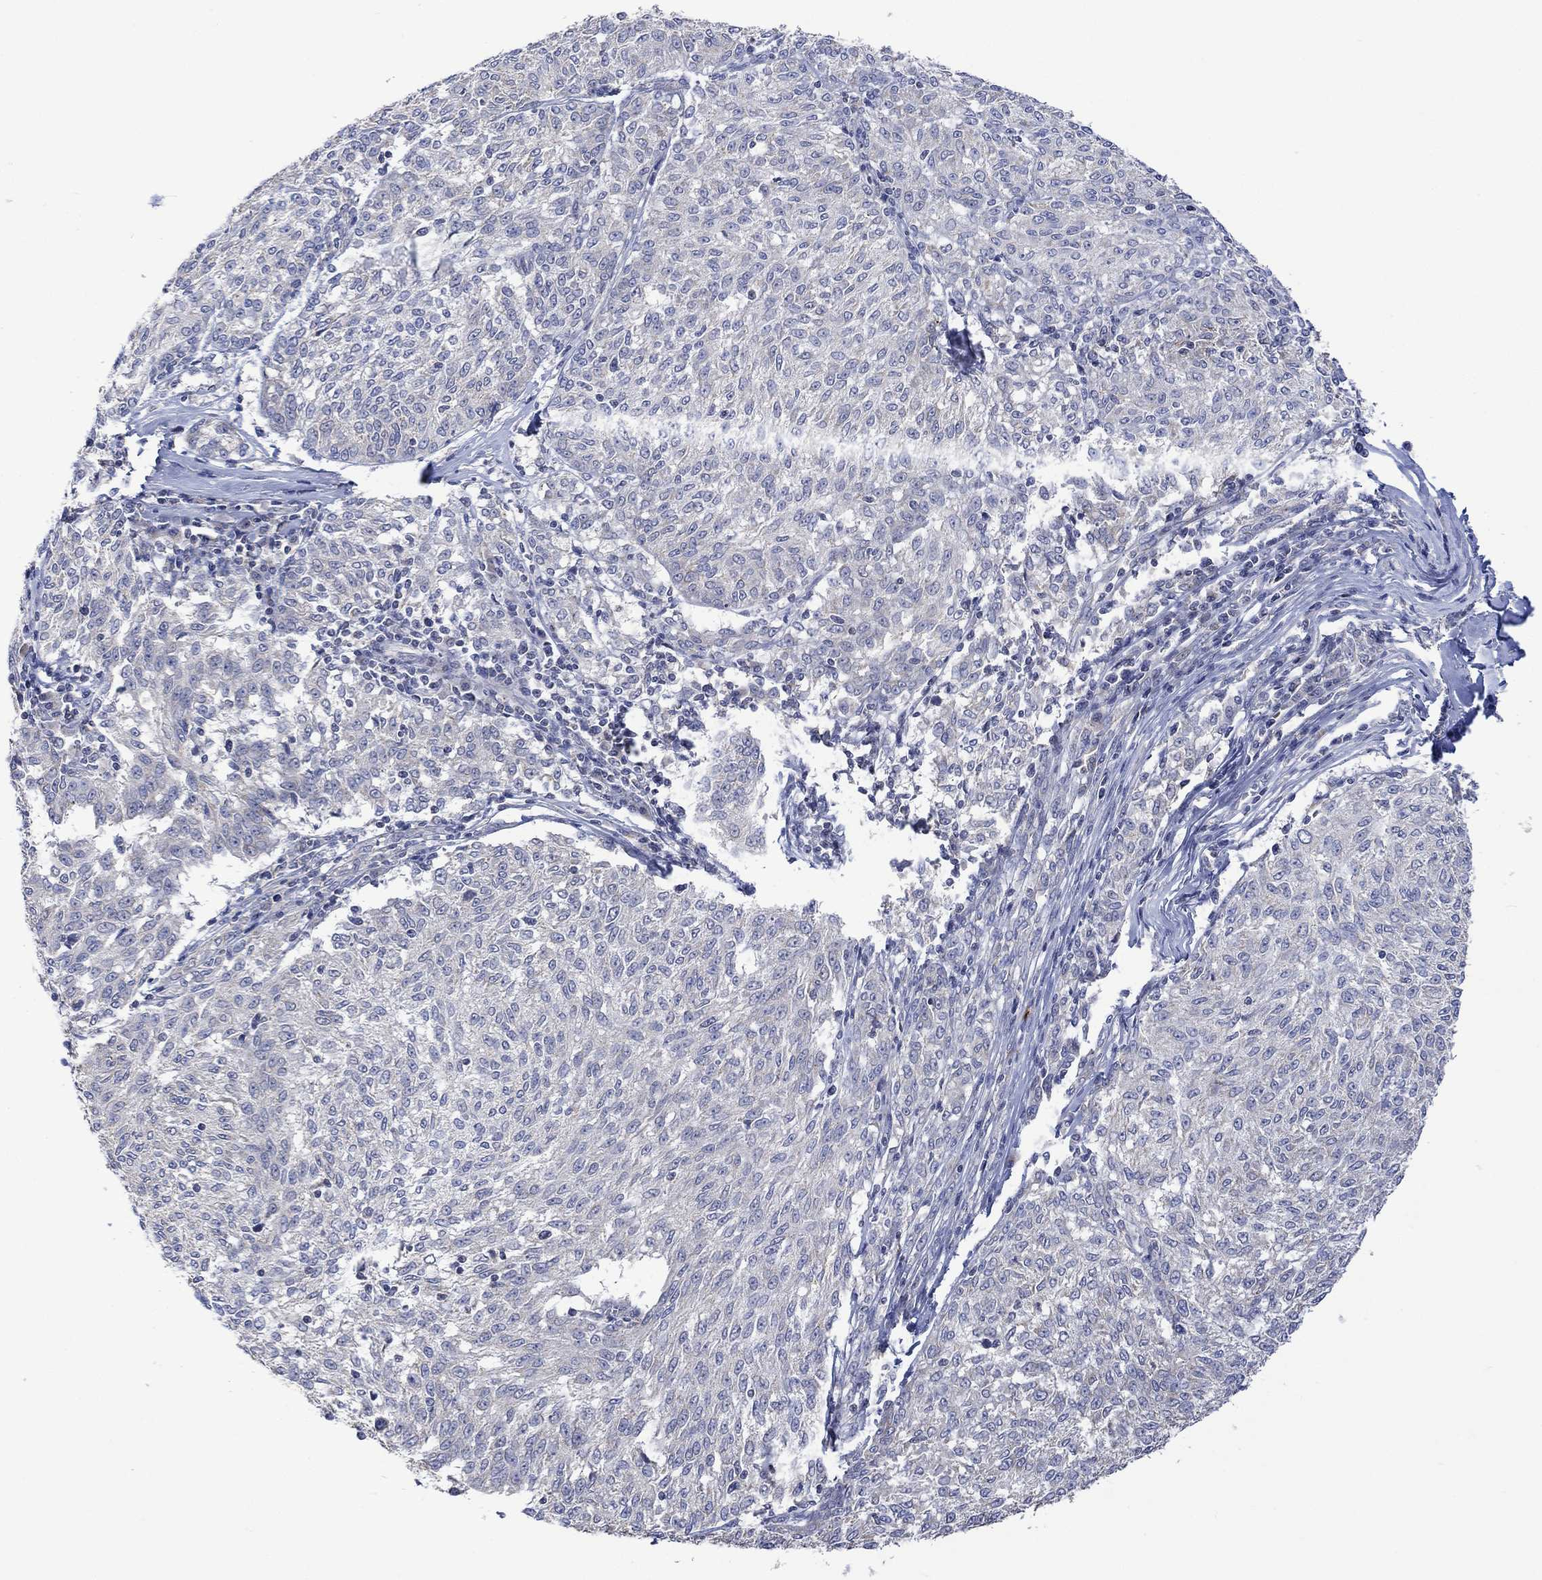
{"staining": {"intensity": "negative", "quantity": "none", "location": "none"}, "tissue": "melanoma", "cell_type": "Tumor cells", "image_type": "cancer", "snomed": [{"axis": "morphology", "description": "Malignant melanoma, NOS"}, {"axis": "topography", "description": "Skin"}], "caption": "This micrograph is of melanoma stained with immunohistochemistry to label a protein in brown with the nuclei are counter-stained blue. There is no expression in tumor cells. (Immunohistochemistry (ihc), brightfield microscopy, high magnification).", "gene": "SLC48A1", "patient": {"sex": "female", "age": 72}}